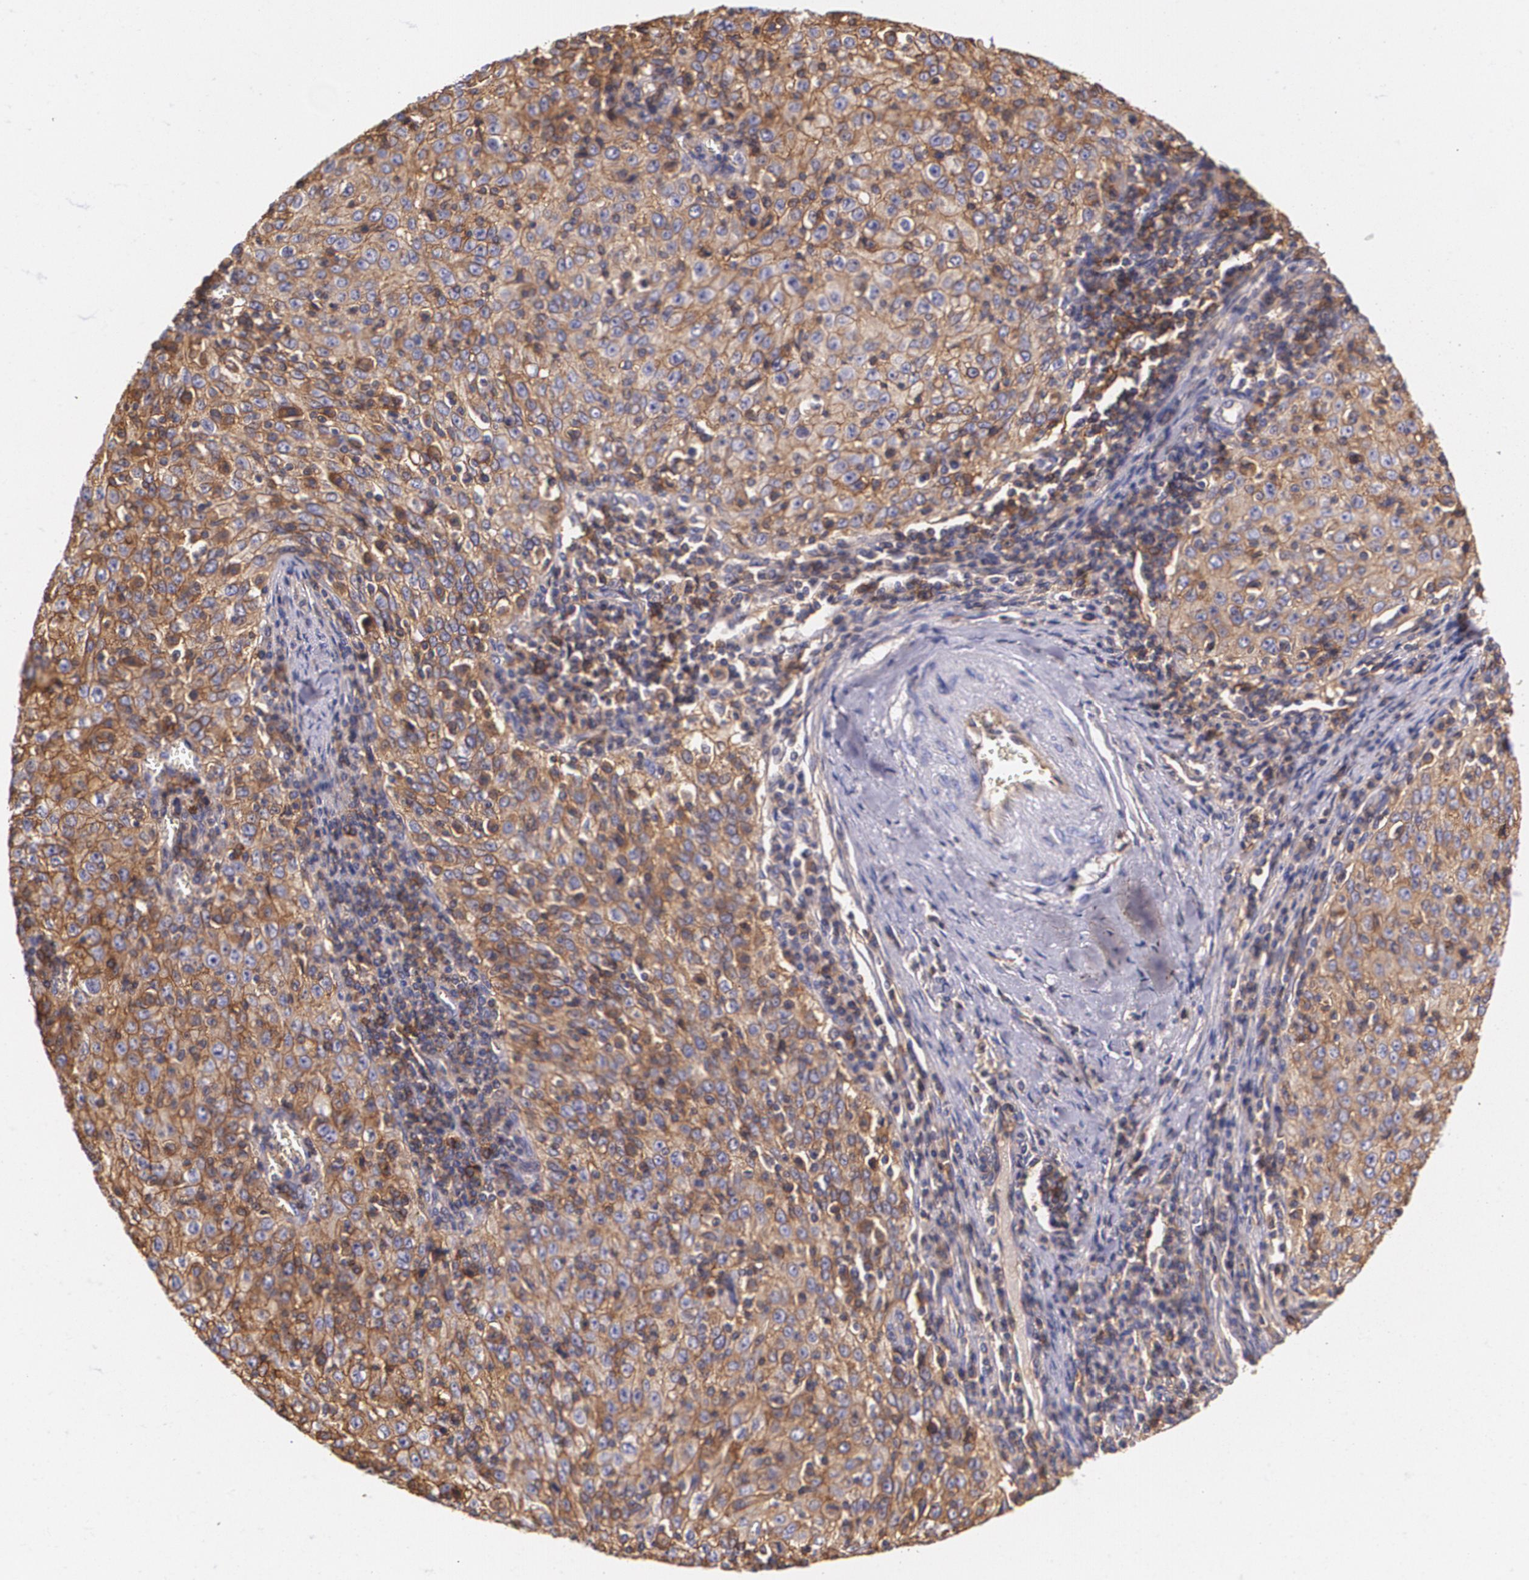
{"staining": {"intensity": "moderate", "quantity": ">75%", "location": "cytoplasmic/membranous"}, "tissue": "cervical cancer", "cell_type": "Tumor cells", "image_type": "cancer", "snomed": [{"axis": "morphology", "description": "Squamous cell carcinoma, NOS"}, {"axis": "topography", "description": "Cervix"}], "caption": "Immunohistochemical staining of cervical cancer displays moderate cytoplasmic/membranous protein expression in about >75% of tumor cells.", "gene": "B2M", "patient": {"sex": "female", "age": 27}}